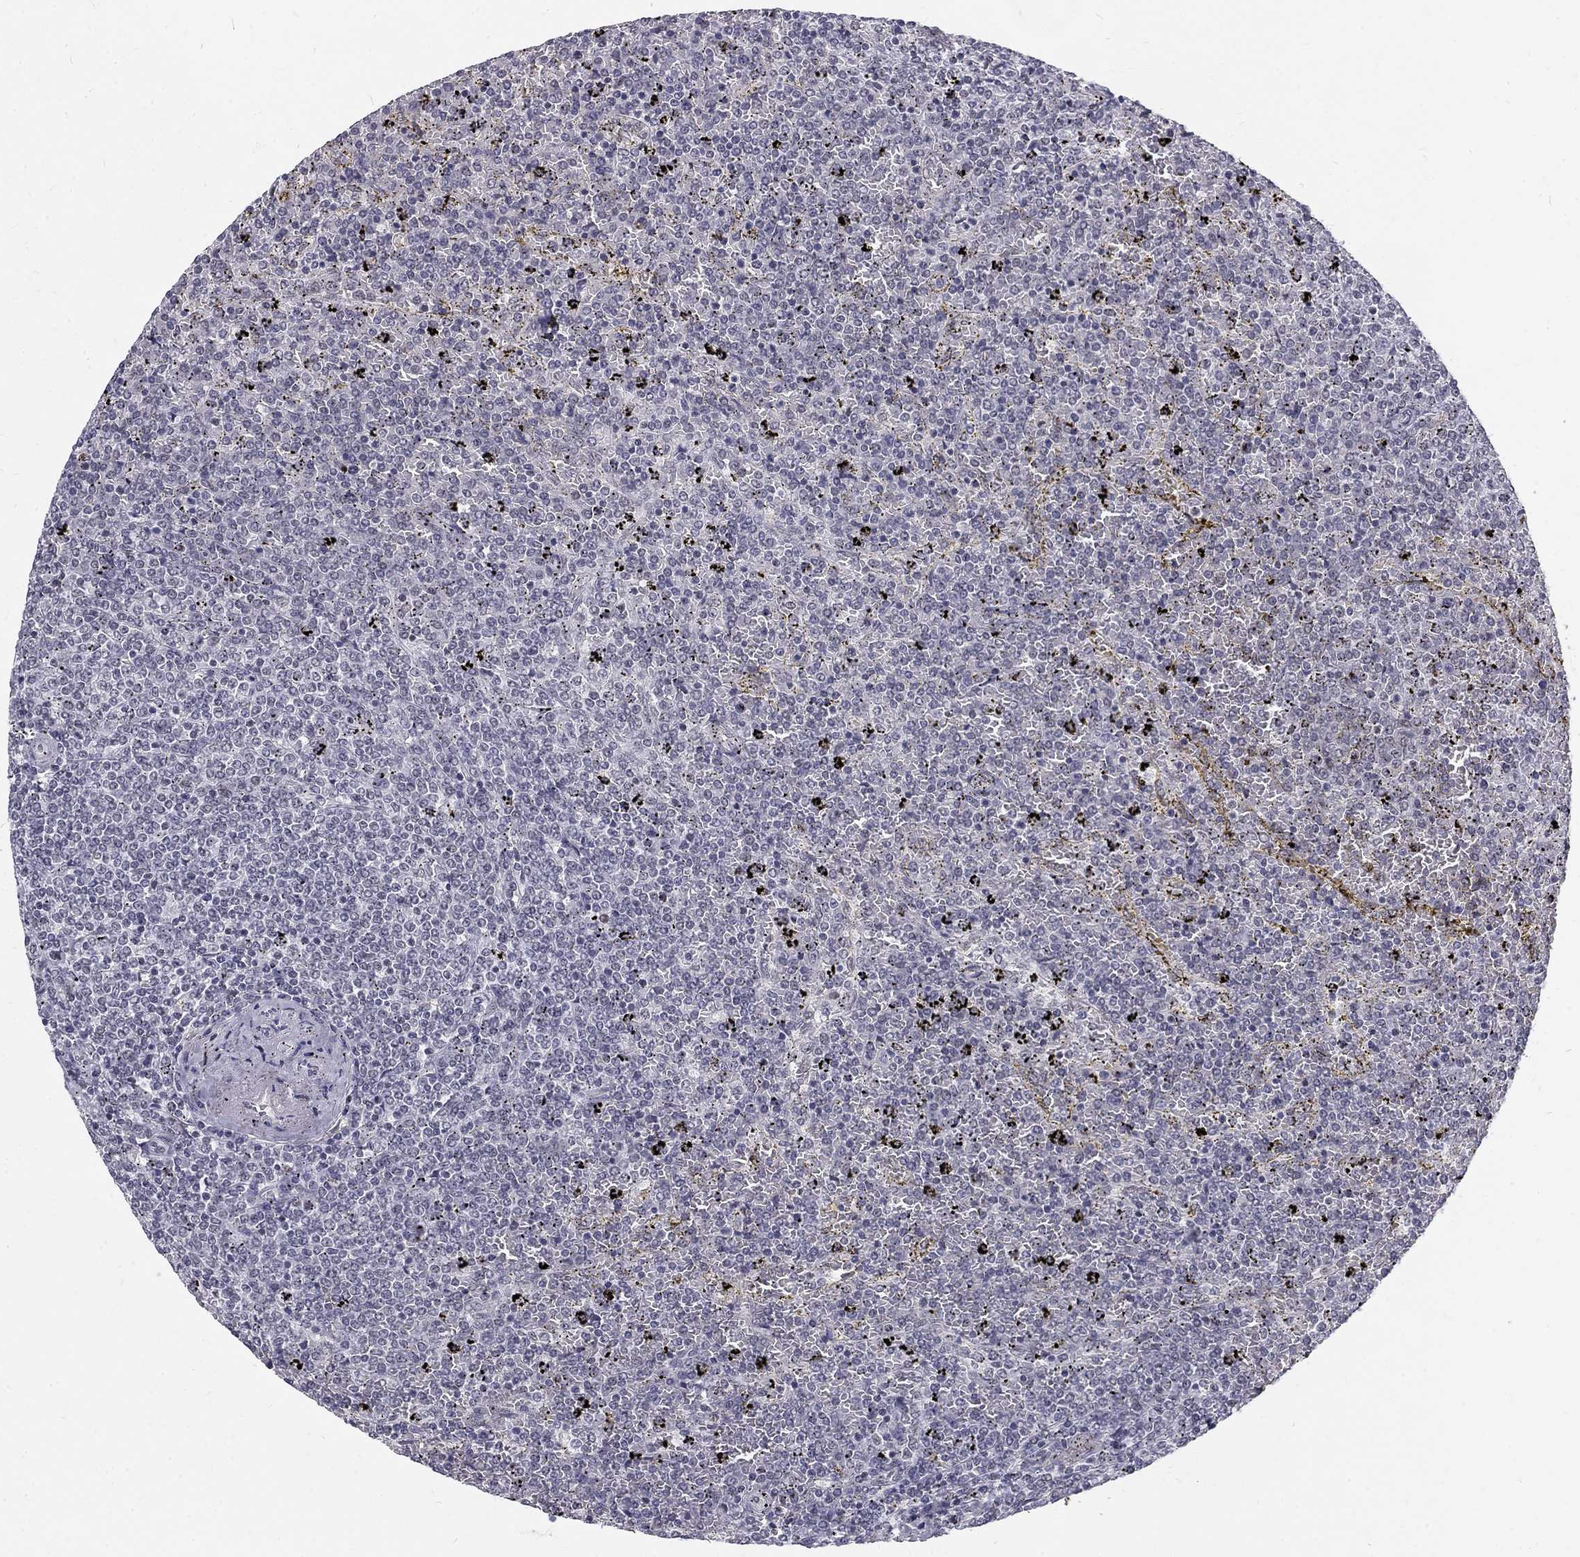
{"staining": {"intensity": "negative", "quantity": "none", "location": "none"}, "tissue": "lymphoma", "cell_type": "Tumor cells", "image_type": "cancer", "snomed": [{"axis": "morphology", "description": "Malignant lymphoma, non-Hodgkin's type, Low grade"}, {"axis": "topography", "description": "Spleen"}], "caption": "DAB immunohistochemical staining of lymphoma displays no significant staining in tumor cells.", "gene": "SNORC", "patient": {"sex": "female", "age": 77}}